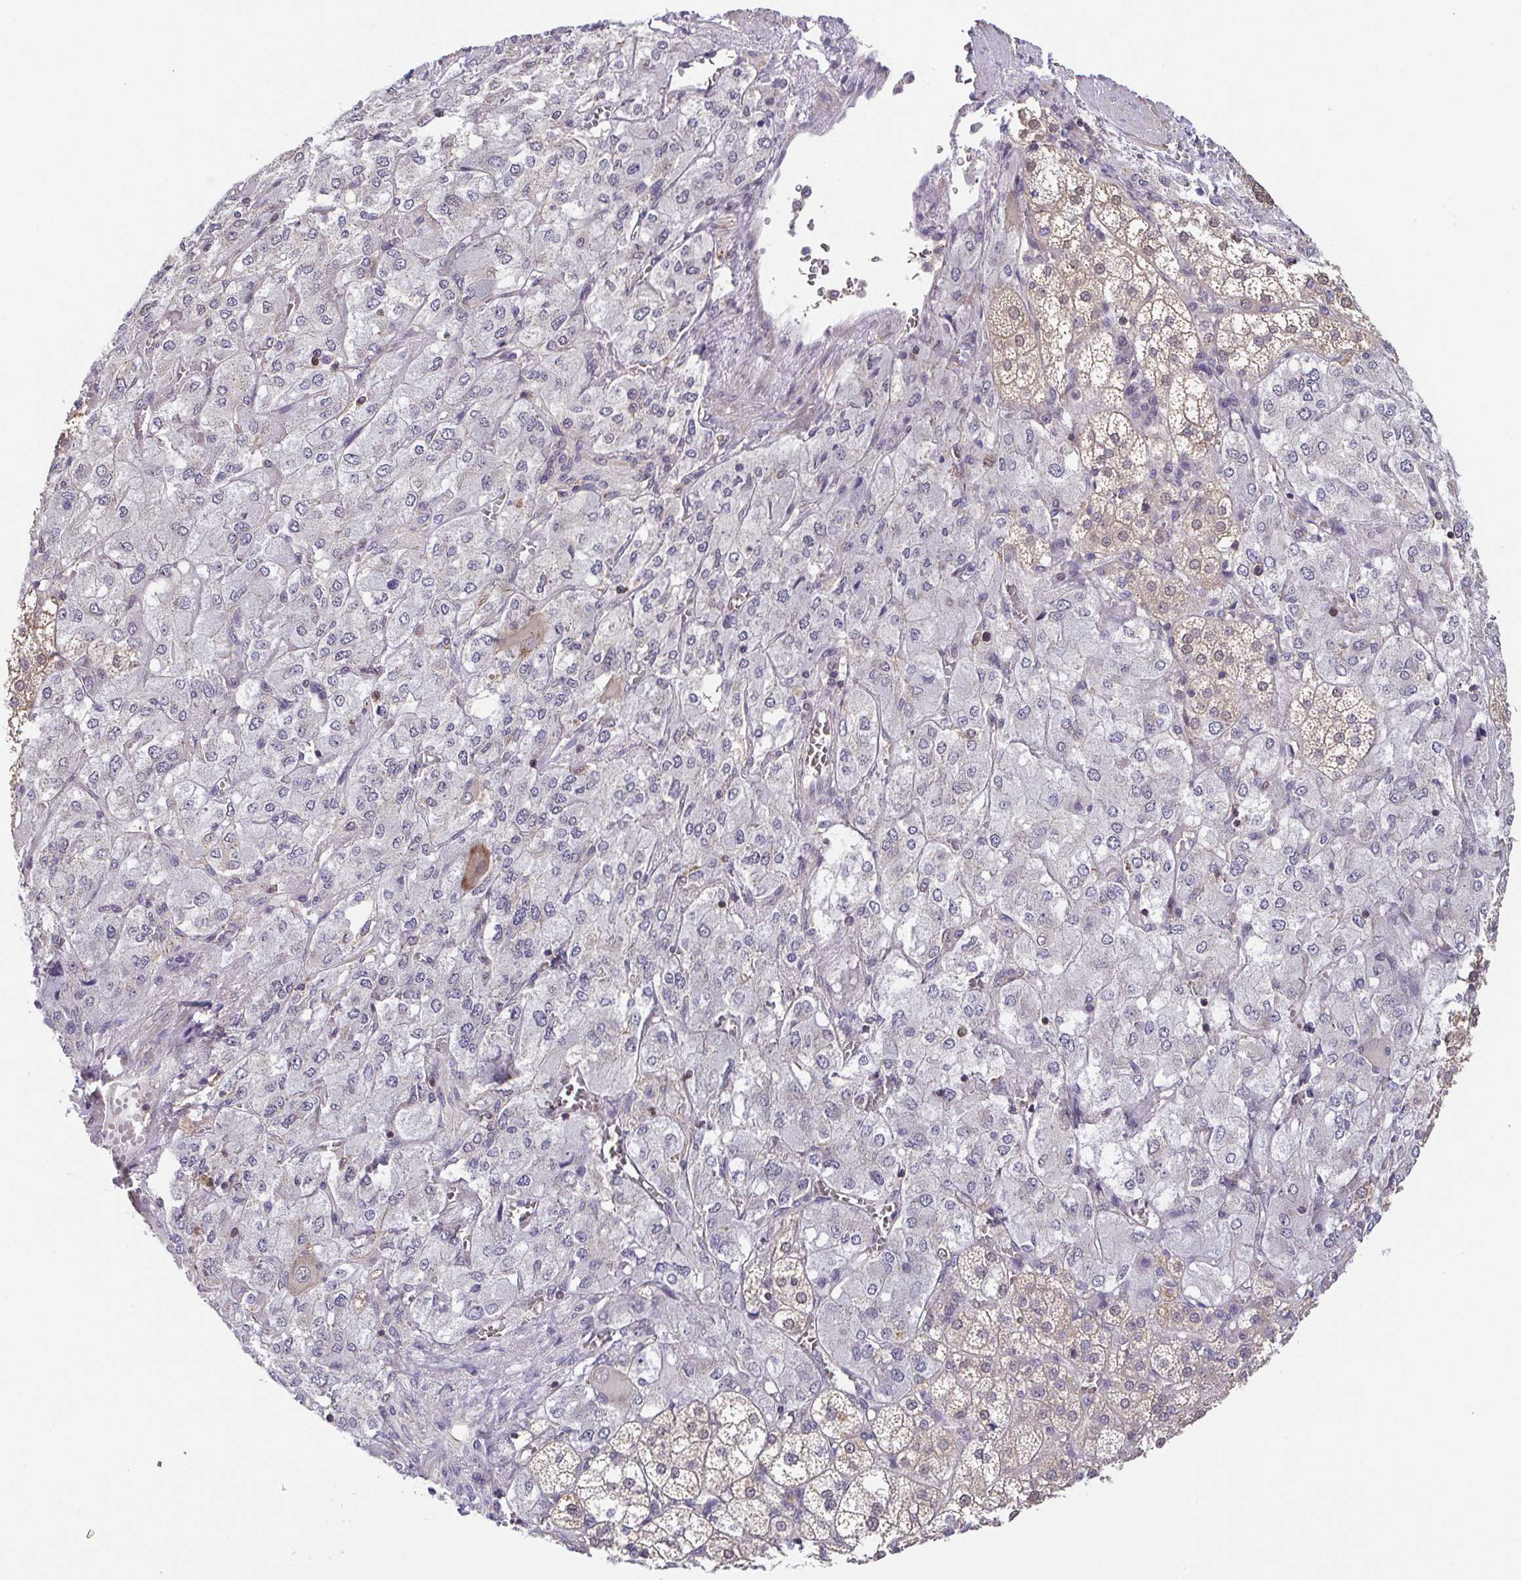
{"staining": {"intensity": "weak", "quantity": "25%-75%", "location": "cytoplasmic/membranous,nuclear"}, "tissue": "adrenal gland", "cell_type": "Glandular cells", "image_type": "normal", "snomed": [{"axis": "morphology", "description": "Normal tissue, NOS"}, {"axis": "topography", "description": "Adrenal gland"}], "caption": "A high-resolution histopathology image shows immunohistochemistry (IHC) staining of unremarkable adrenal gland, which exhibits weak cytoplasmic/membranous,nuclear positivity in approximately 25%-75% of glandular cells. (DAB (3,3'-diaminobenzidine) IHC with brightfield microscopy, high magnification).", "gene": "PREPL", "patient": {"sex": "female", "age": 60}}